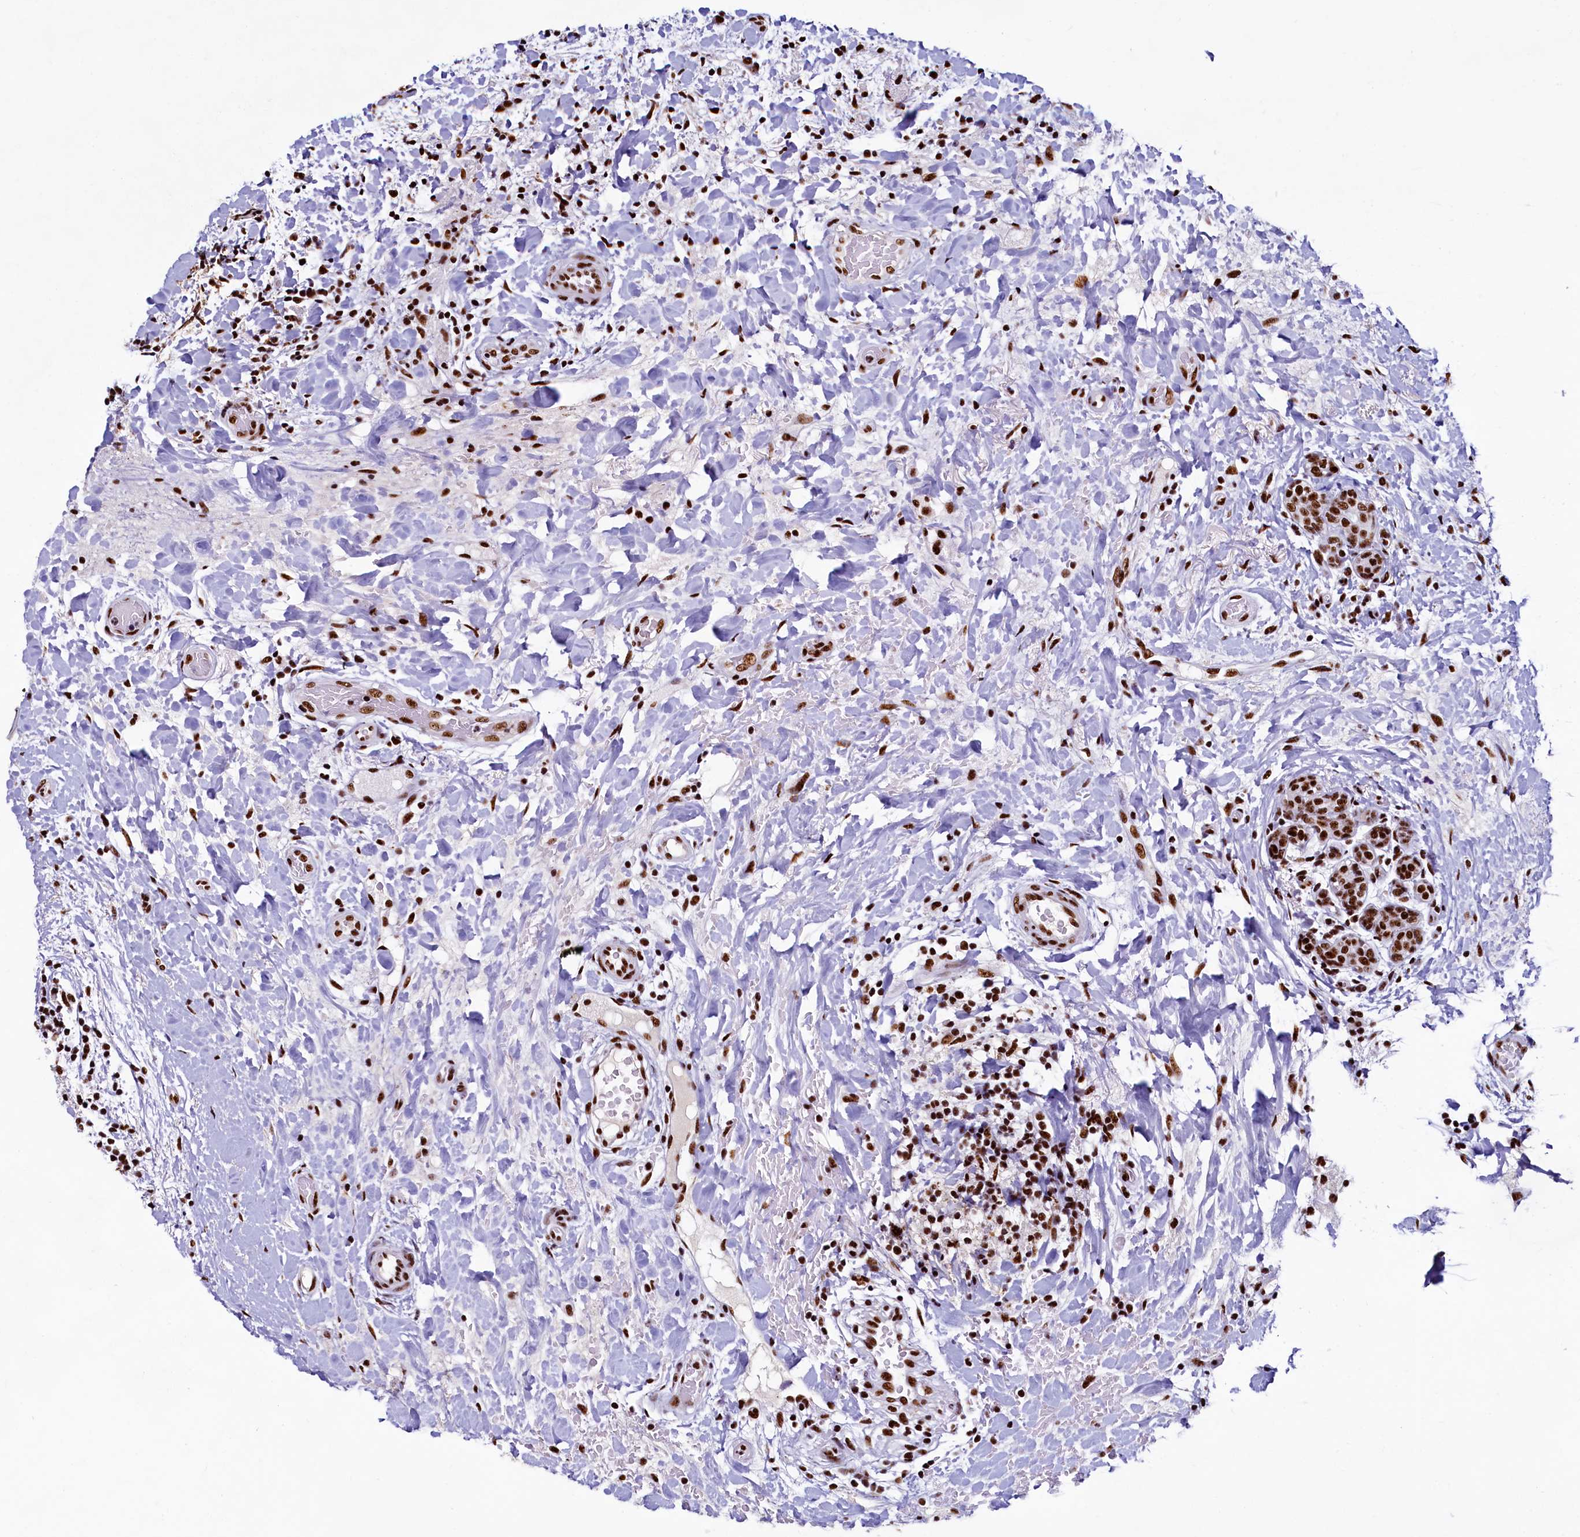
{"staining": {"intensity": "strong", "quantity": ">75%", "location": "nuclear"}, "tissue": "breast cancer", "cell_type": "Tumor cells", "image_type": "cancer", "snomed": [{"axis": "morphology", "description": "Normal tissue, NOS"}, {"axis": "morphology", "description": "Duct carcinoma"}, {"axis": "topography", "description": "Breast"}], "caption": "A brown stain shows strong nuclear positivity of a protein in breast cancer (invasive ductal carcinoma) tumor cells.", "gene": "SRRM2", "patient": {"sex": "female", "age": 62}}